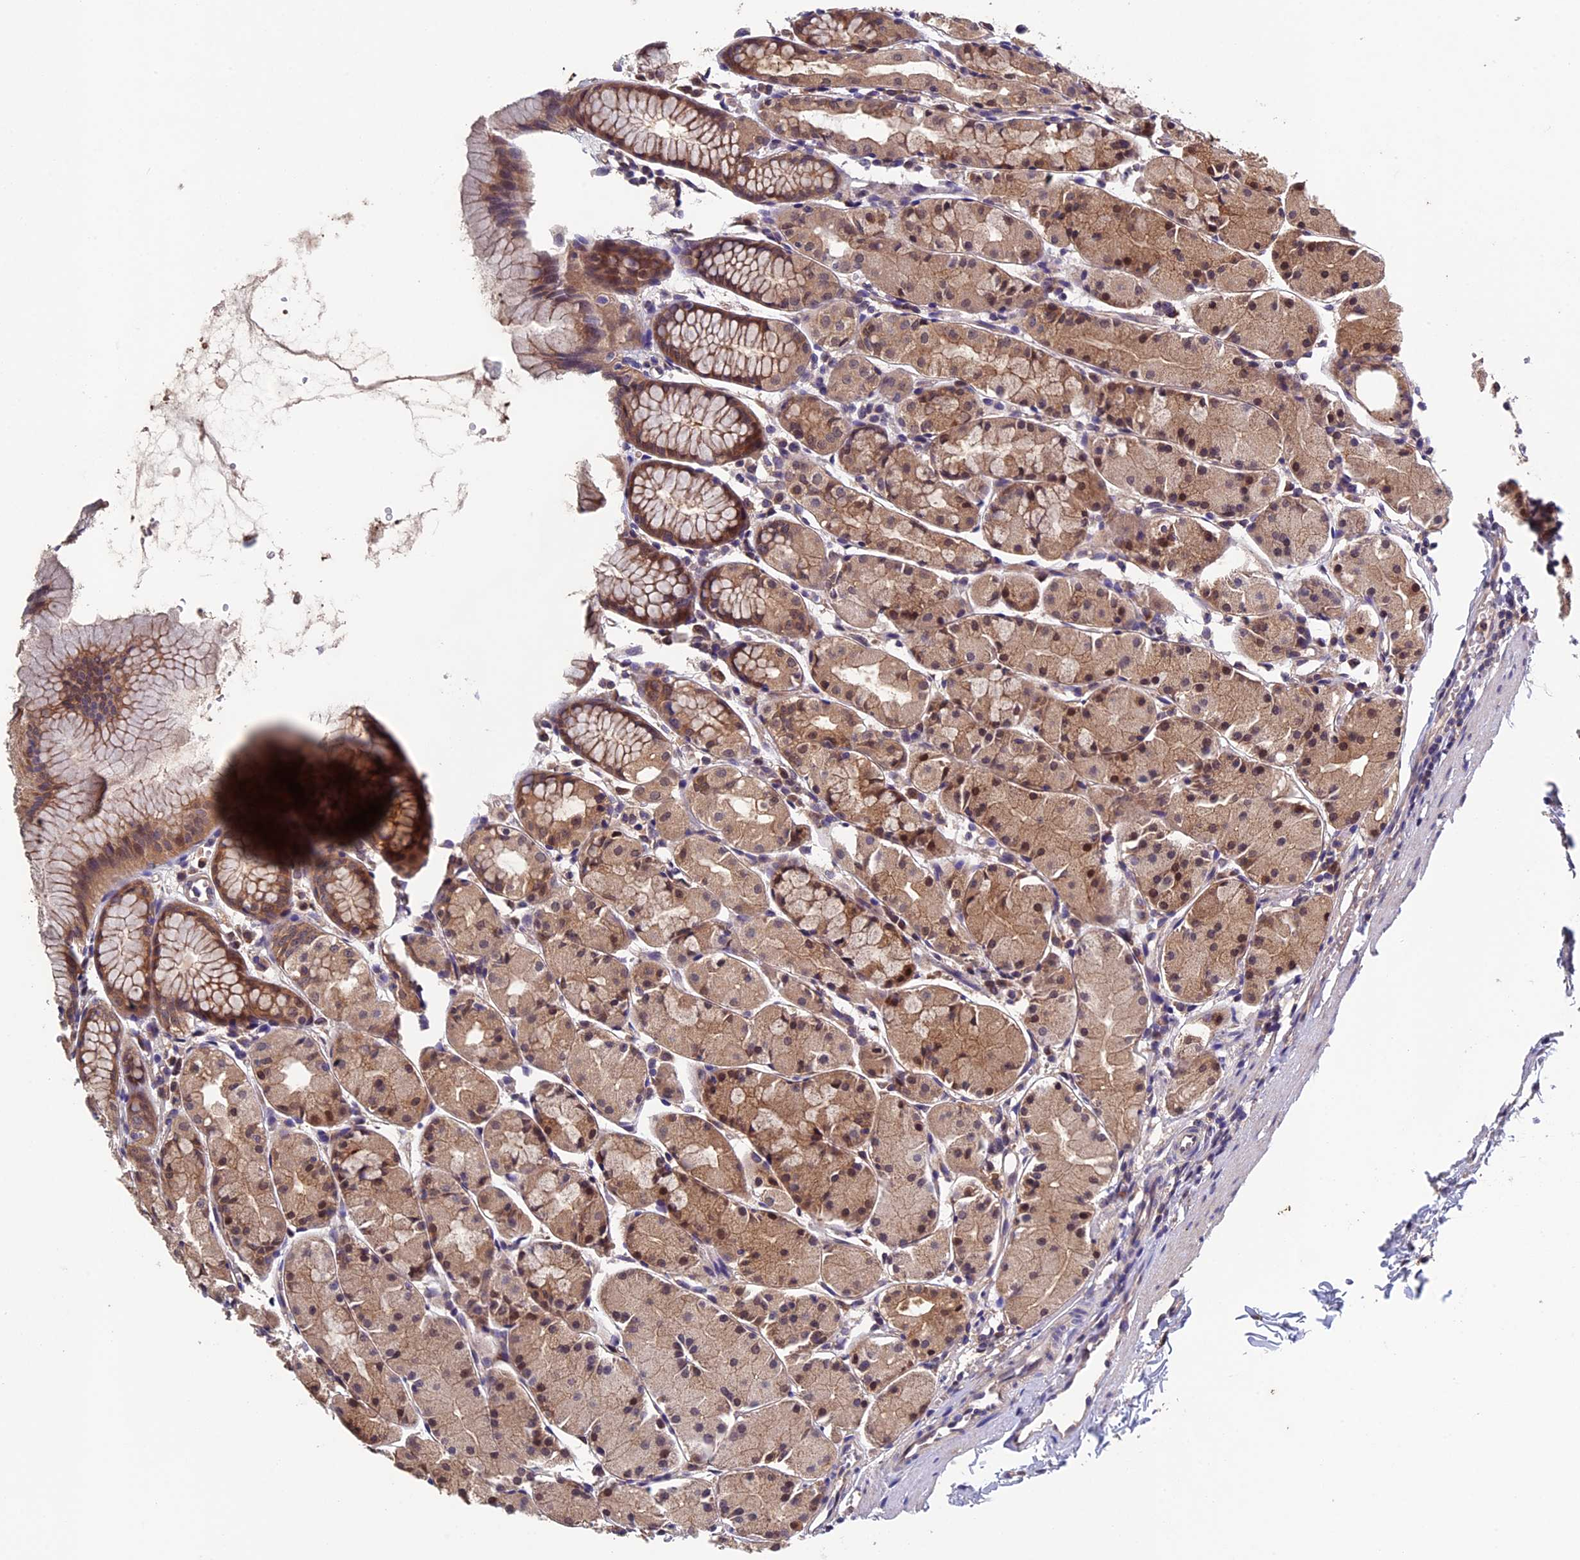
{"staining": {"intensity": "moderate", "quantity": ">75%", "location": "cytoplasmic/membranous,nuclear"}, "tissue": "stomach", "cell_type": "Glandular cells", "image_type": "normal", "snomed": [{"axis": "morphology", "description": "Normal tissue, NOS"}, {"axis": "topography", "description": "Stomach, upper"}], "caption": "A medium amount of moderate cytoplasmic/membranous,nuclear staining is identified in about >75% of glandular cells in benign stomach.", "gene": "LCMT1", "patient": {"sex": "male", "age": 47}}